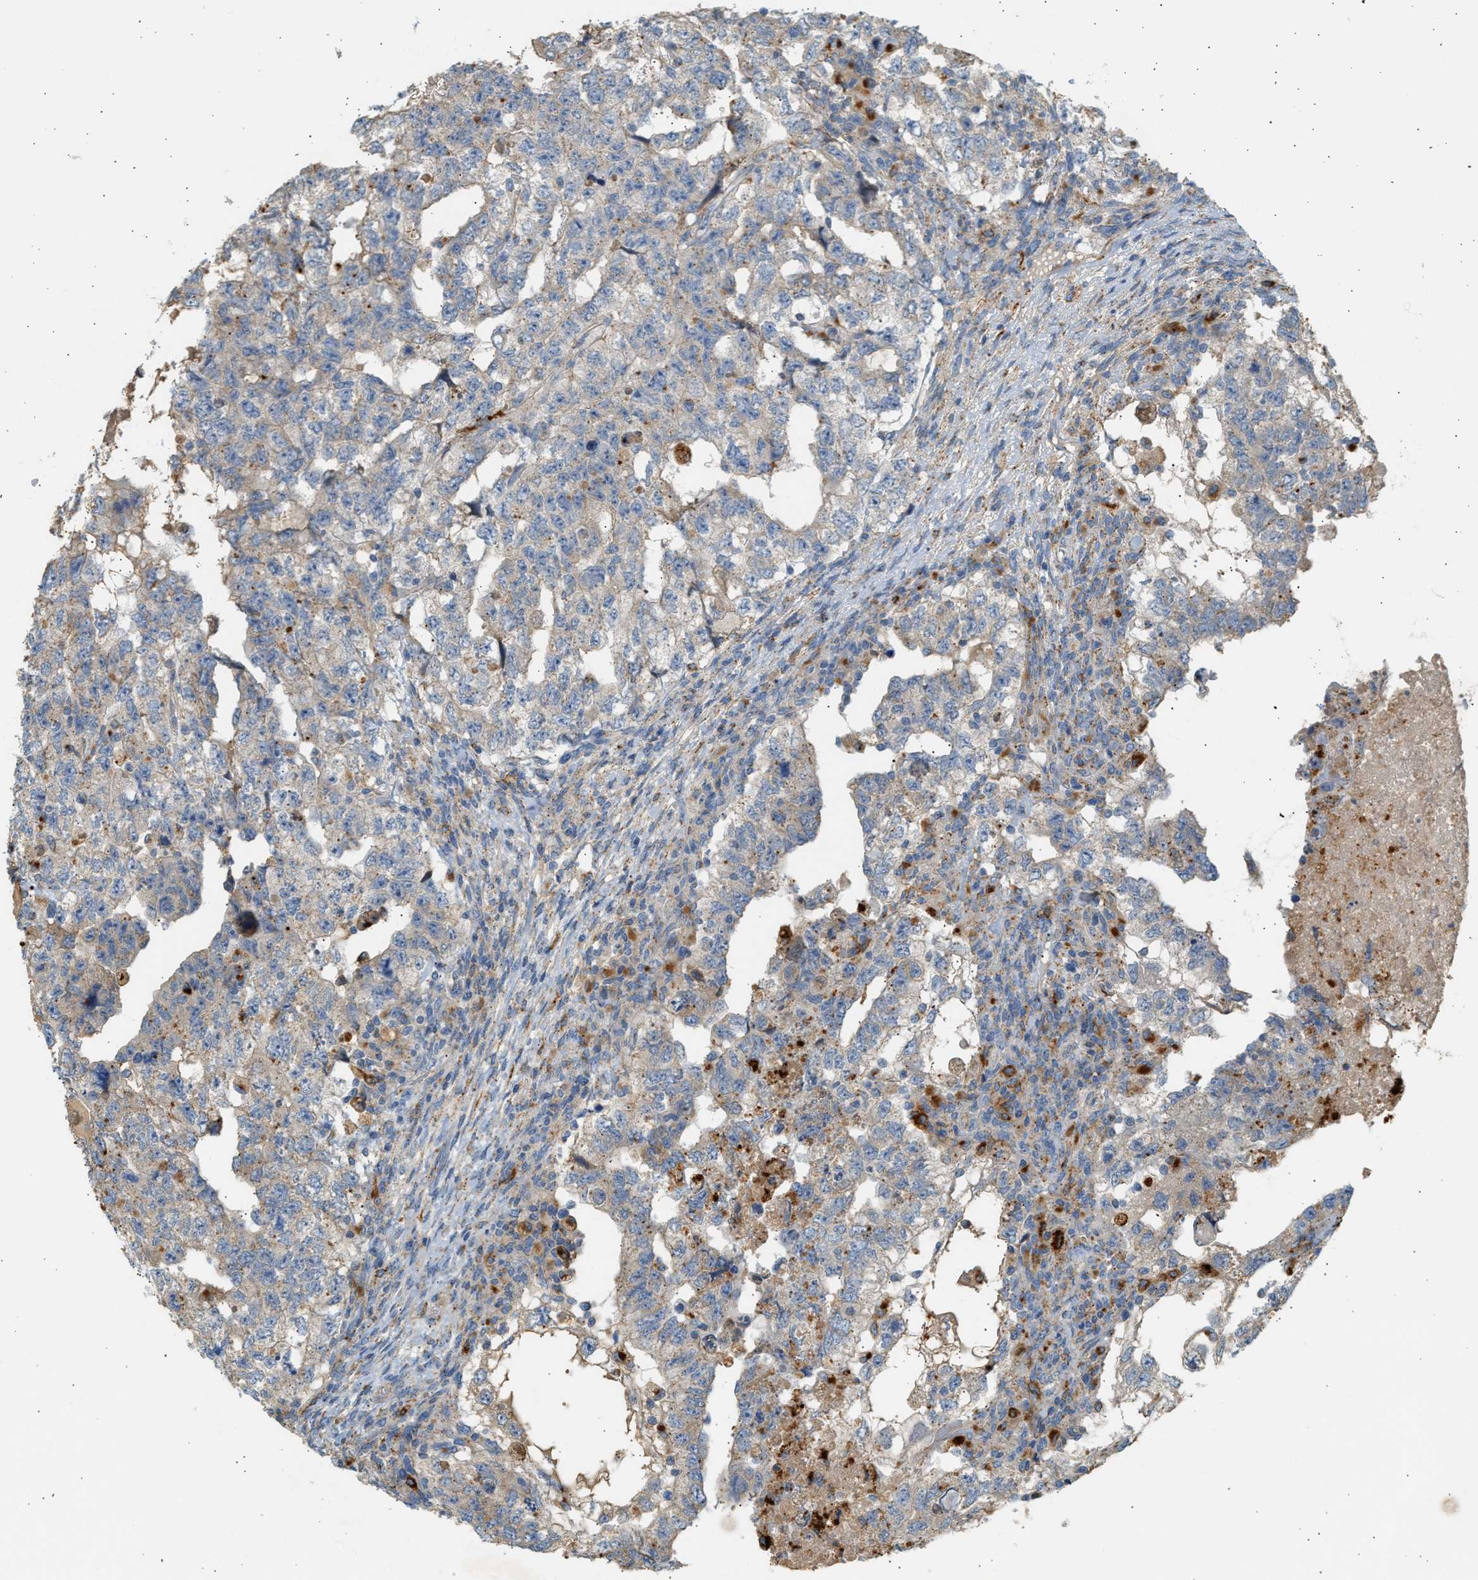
{"staining": {"intensity": "weak", "quantity": ">75%", "location": "cytoplasmic/membranous"}, "tissue": "testis cancer", "cell_type": "Tumor cells", "image_type": "cancer", "snomed": [{"axis": "morphology", "description": "Carcinoma, Embryonal, NOS"}, {"axis": "topography", "description": "Testis"}], "caption": "Testis embryonal carcinoma stained with a brown dye reveals weak cytoplasmic/membranous positive staining in approximately >75% of tumor cells.", "gene": "ENTHD1", "patient": {"sex": "male", "age": 36}}